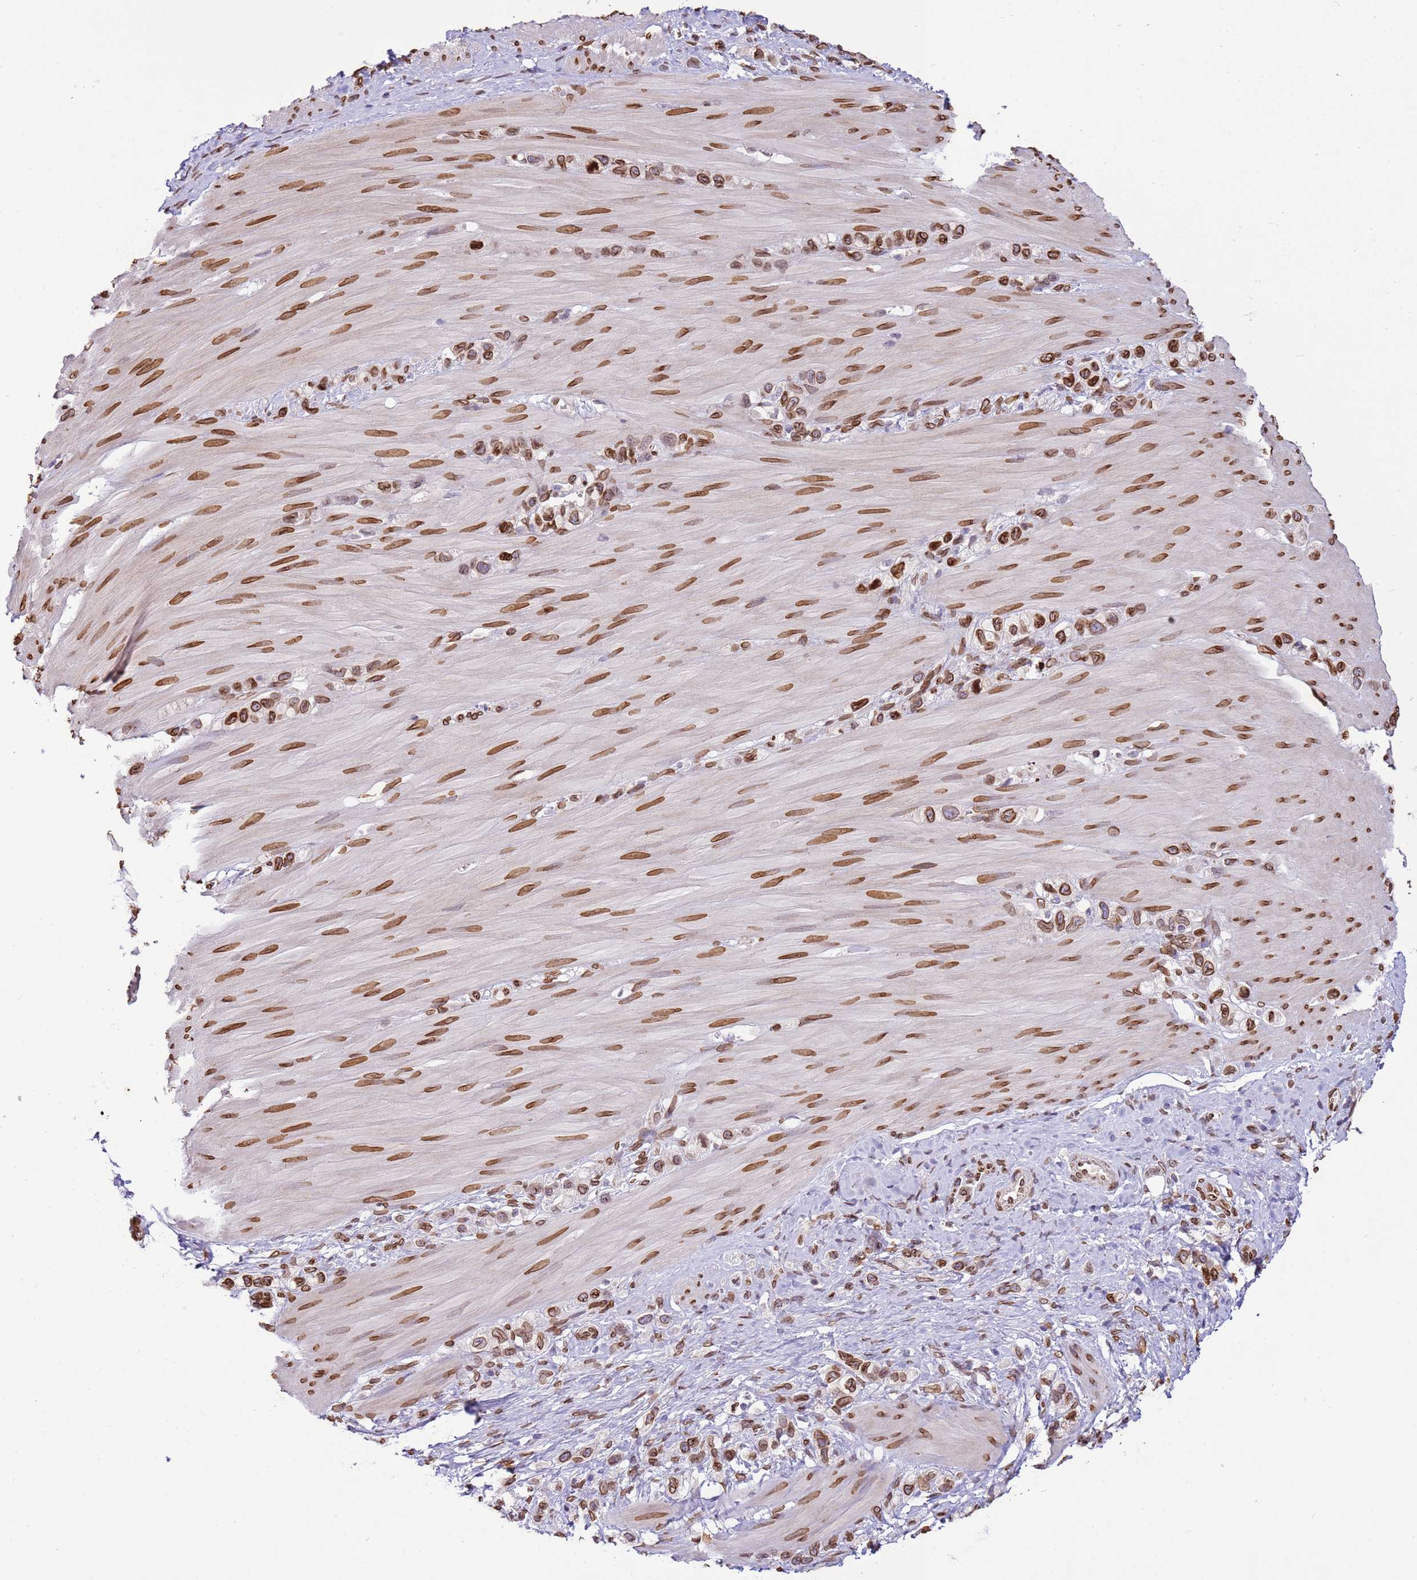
{"staining": {"intensity": "moderate", "quantity": ">75%", "location": "cytoplasmic/membranous,nuclear"}, "tissue": "stomach cancer", "cell_type": "Tumor cells", "image_type": "cancer", "snomed": [{"axis": "morphology", "description": "Adenocarcinoma, NOS"}, {"axis": "topography", "description": "Stomach"}], "caption": "A photomicrograph of stomach cancer stained for a protein displays moderate cytoplasmic/membranous and nuclear brown staining in tumor cells. The staining was performed using DAB (3,3'-diaminobenzidine) to visualize the protein expression in brown, while the nuclei were stained in blue with hematoxylin (Magnification: 20x).", "gene": "TMEM47", "patient": {"sex": "female", "age": 65}}